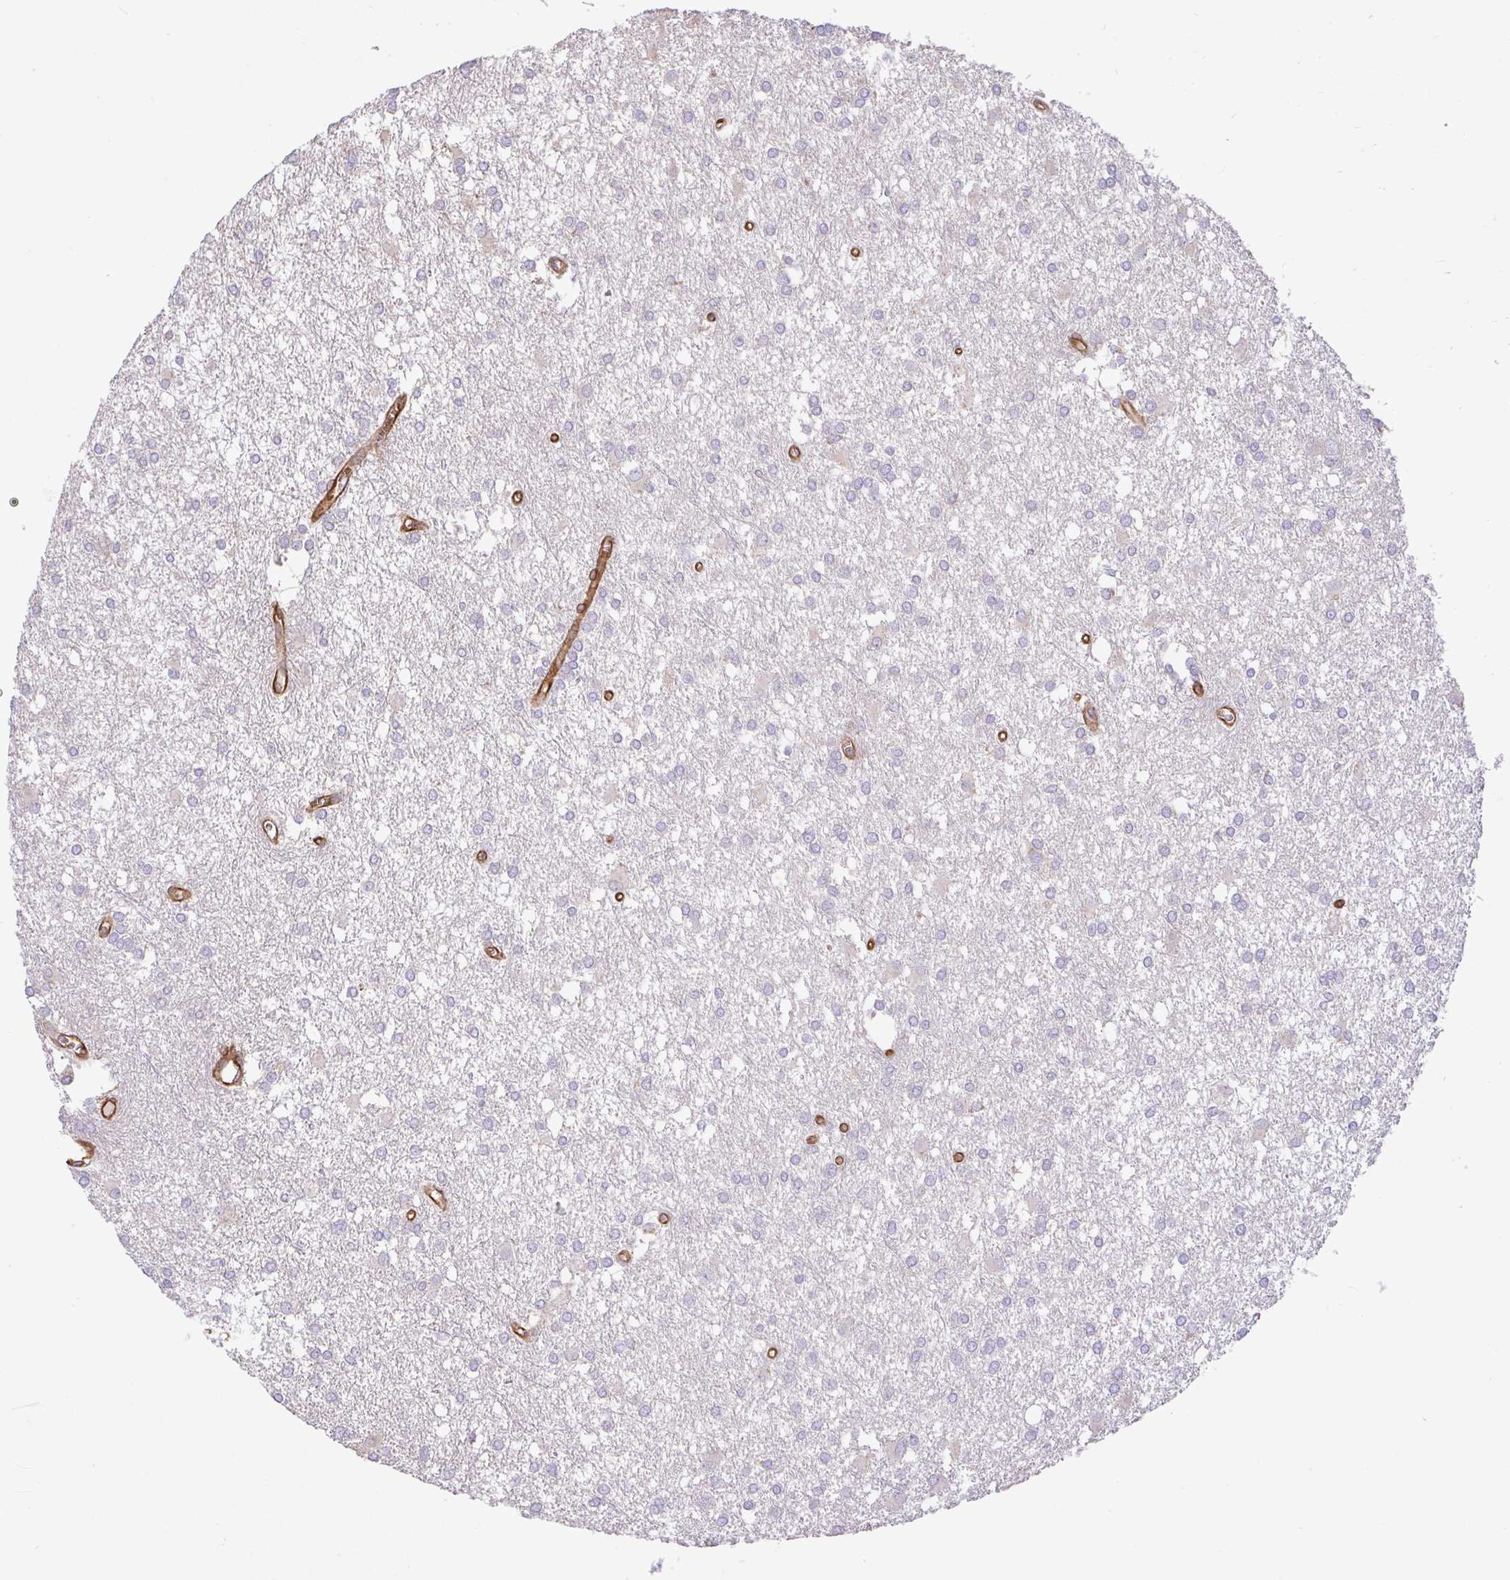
{"staining": {"intensity": "negative", "quantity": "none", "location": "none"}, "tissue": "glioma", "cell_type": "Tumor cells", "image_type": "cancer", "snomed": [{"axis": "morphology", "description": "Glioma, malignant, High grade"}, {"axis": "topography", "description": "Brain"}], "caption": "An image of glioma stained for a protein shows no brown staining in tumor cells.", "gene": "PTPRK", "patient": {"sex": "male", "age": 48}}